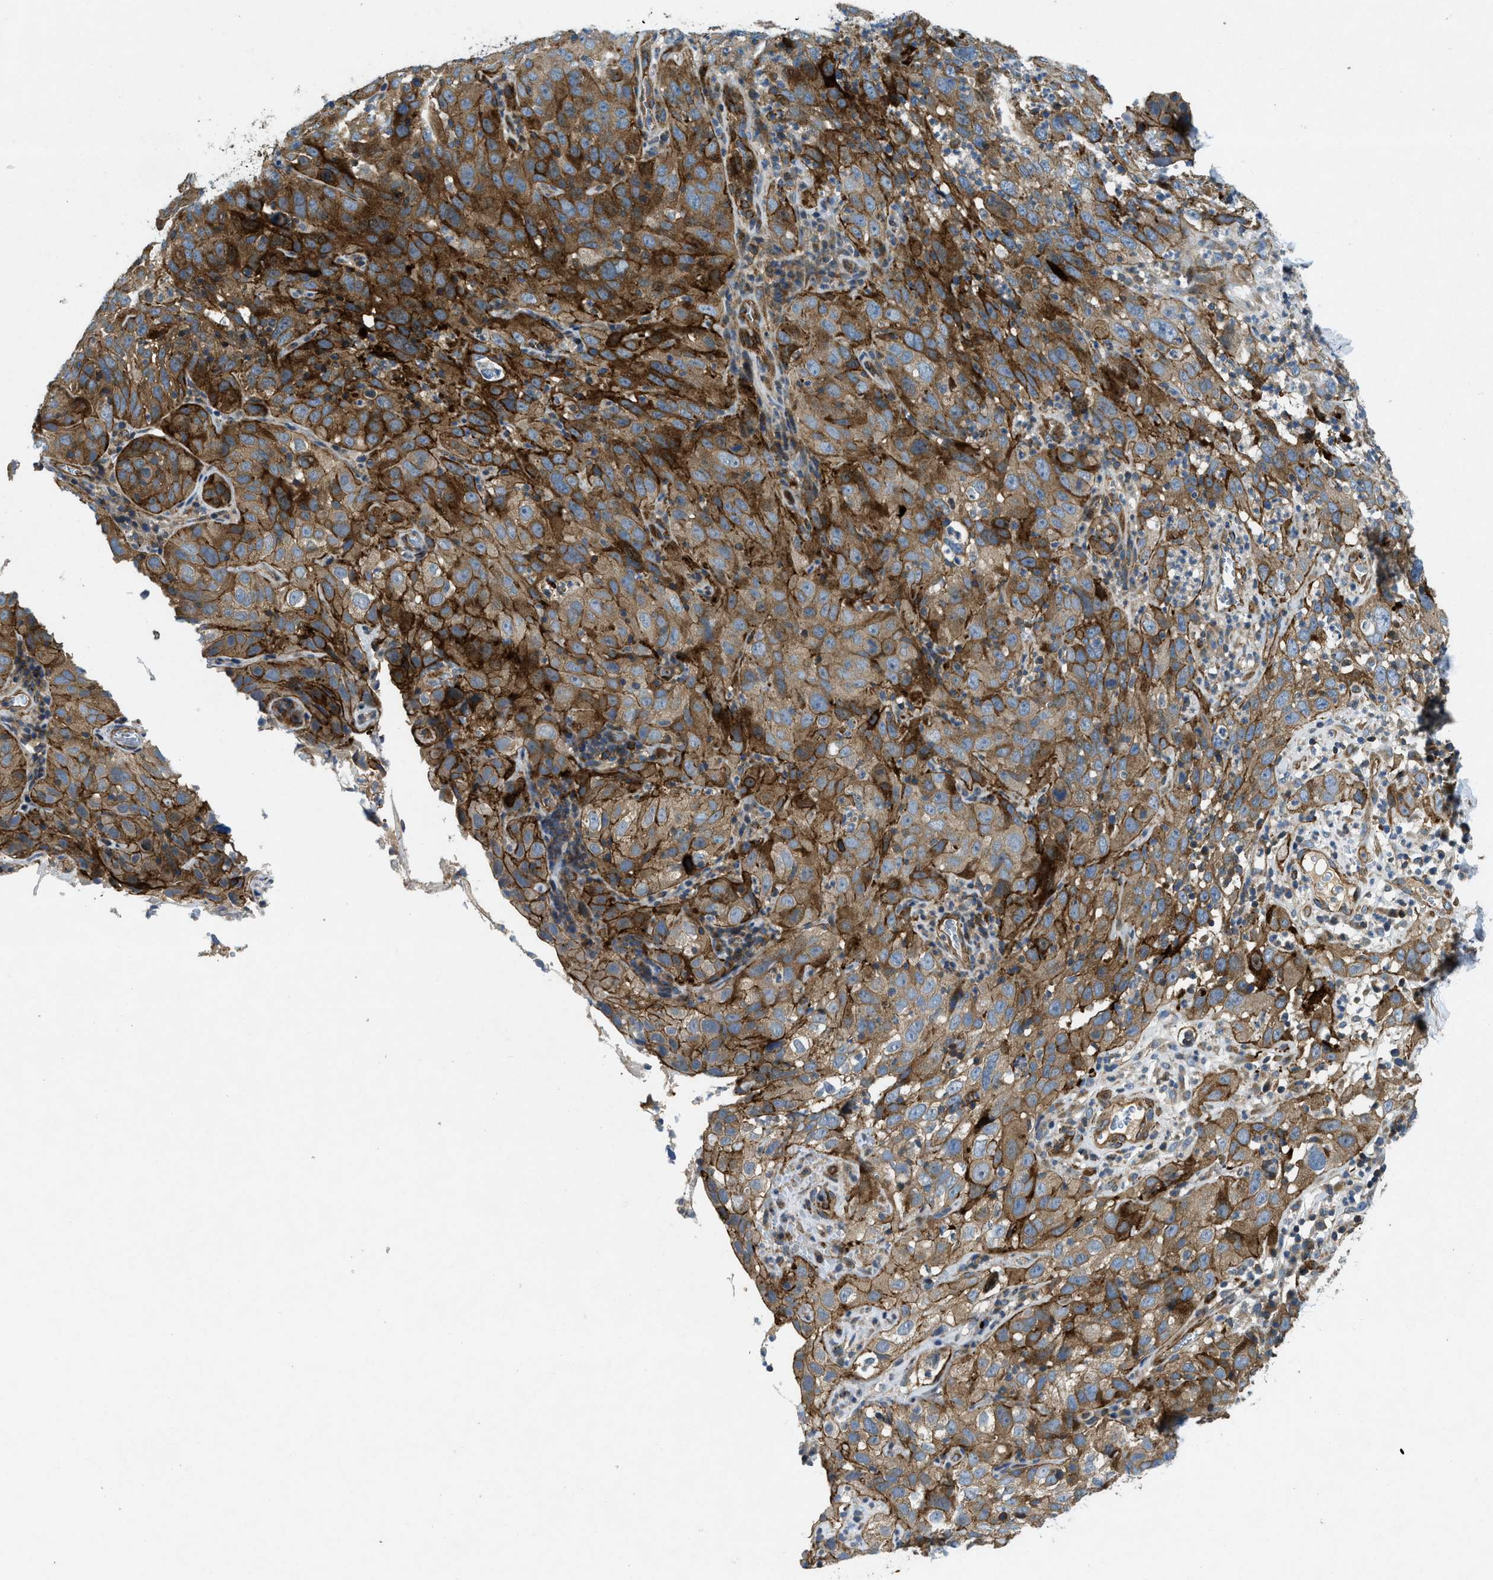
{"staining": {"intensity": "strong", "quantity": ">75%", "location": "cytoplasmic/membranous"}, "tissue": "cervical cancer", "cell_type": "Tumor cells", "image_type": "cancer", "snomed": [{"axis": "morphology", "description": "Squamous cell carcinoma, NOS"}, {"axis": "topography", "description": "Cervix"}], "caption": "Protein positivity by IHC shows strong cytoplasmic/membranous positivity in about >75% of tumor cells in squamous cell carcinoma (cervical). (DAB (3,3'-diaminobenzidine) = brown stain, brightfield microscopy at high magnification).", "gene": "NYNRIN", "patient": {"sex": "female", "age": 32}}